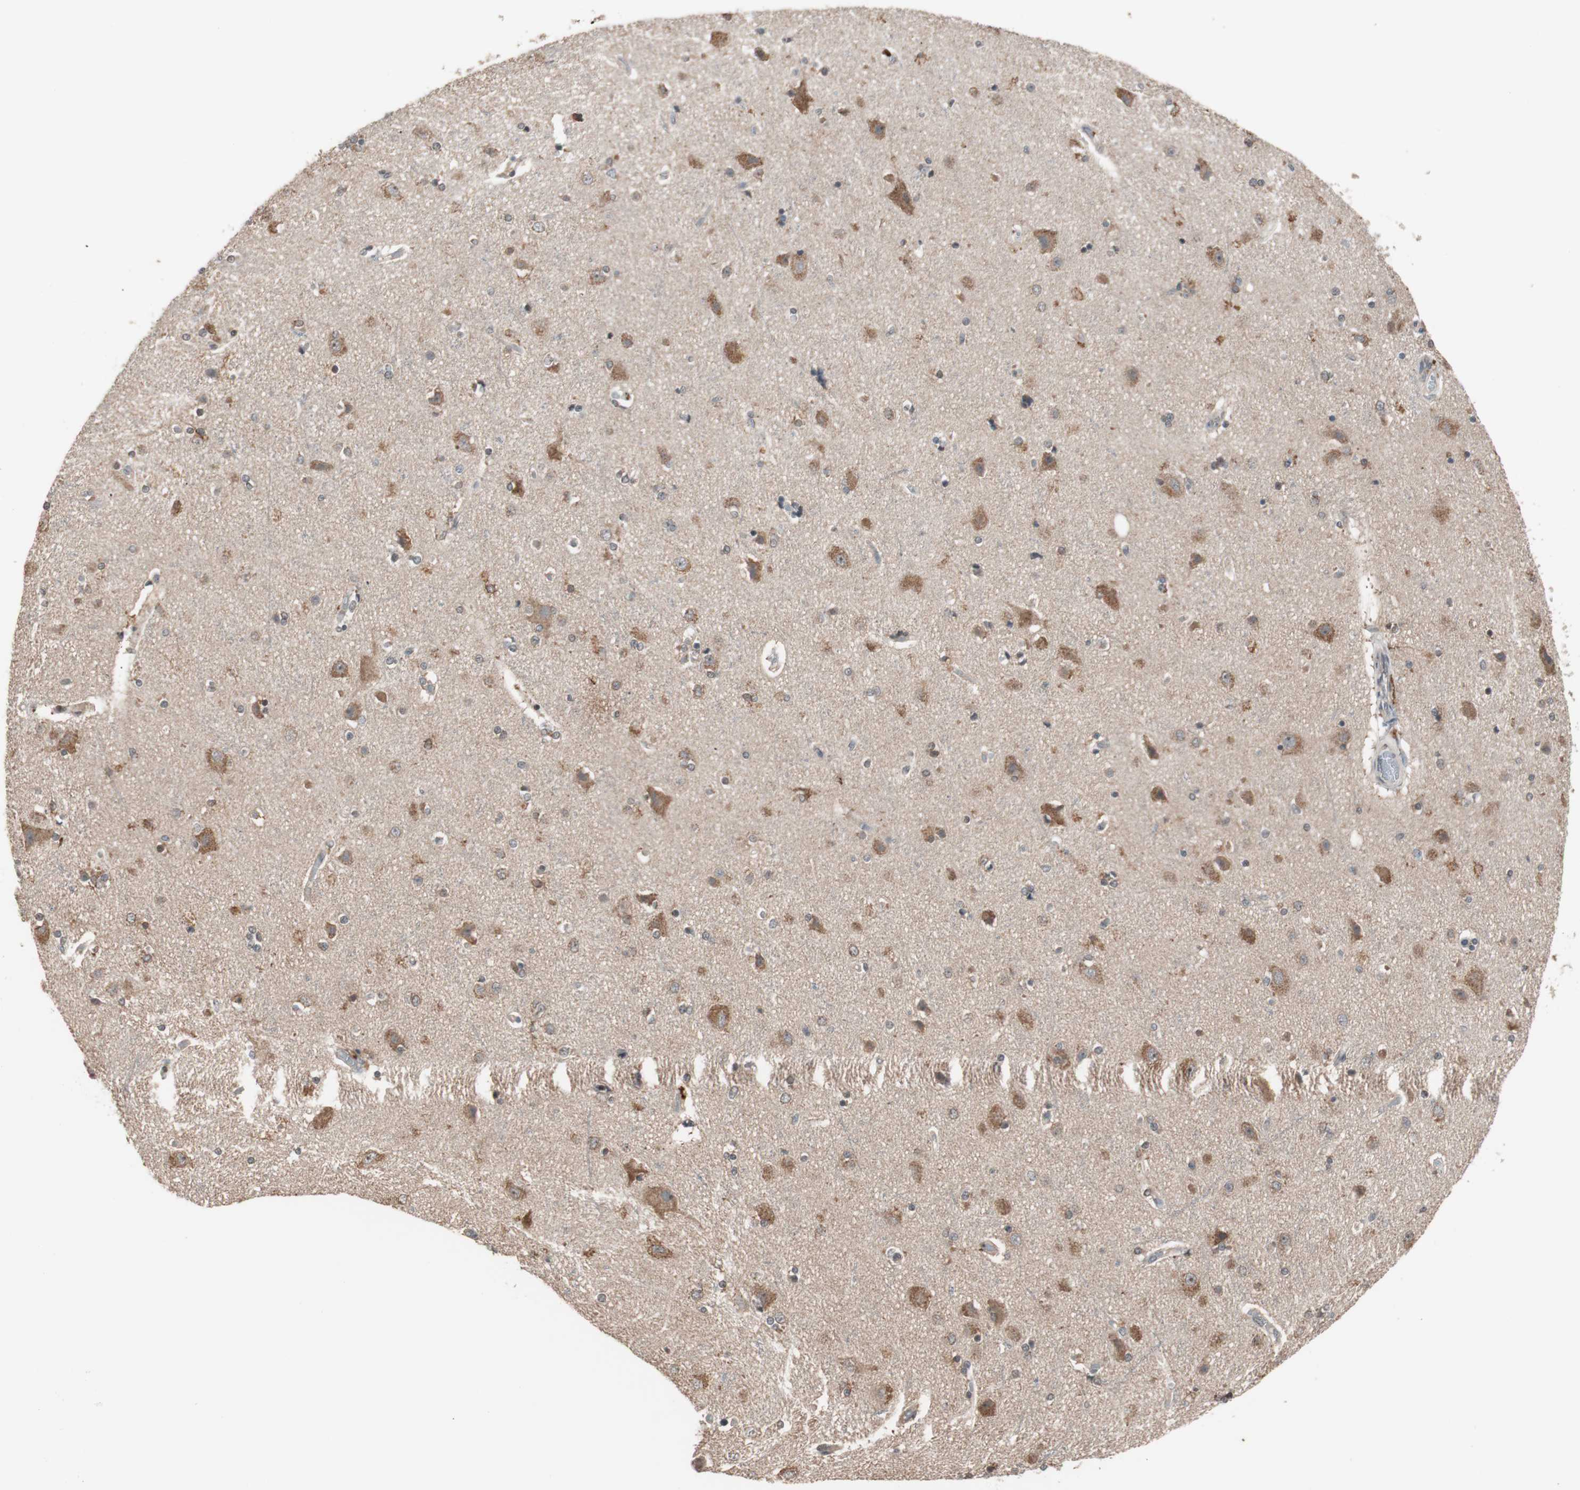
{"staining": {"intensity": "weak", "quantity": "25%-75%", "location": "cytoplasmic/membranous"}, "tissue": "cerebral cortex", "cell_type": "Endothelial cells", "image_type": "normal", "snomed": [{"axis": "morphology", "description": "Normal tissue, NOS"}, {"axis": "topography", "description": "Cerebral cortex"}], "caption": "Immunohistochemistry photomicrograph of normal cerebral cortex: cerebral cortex stained using immunohistochemistry (IHC) reveals low levels of weak protein expression localized specifically in the cytoplasmic/membranous of endothelial cells, appearing as a cytoplasmic/membranous brown color.", "gene": "FBXO5", "patient": {"sex": "female", "age": 54}}